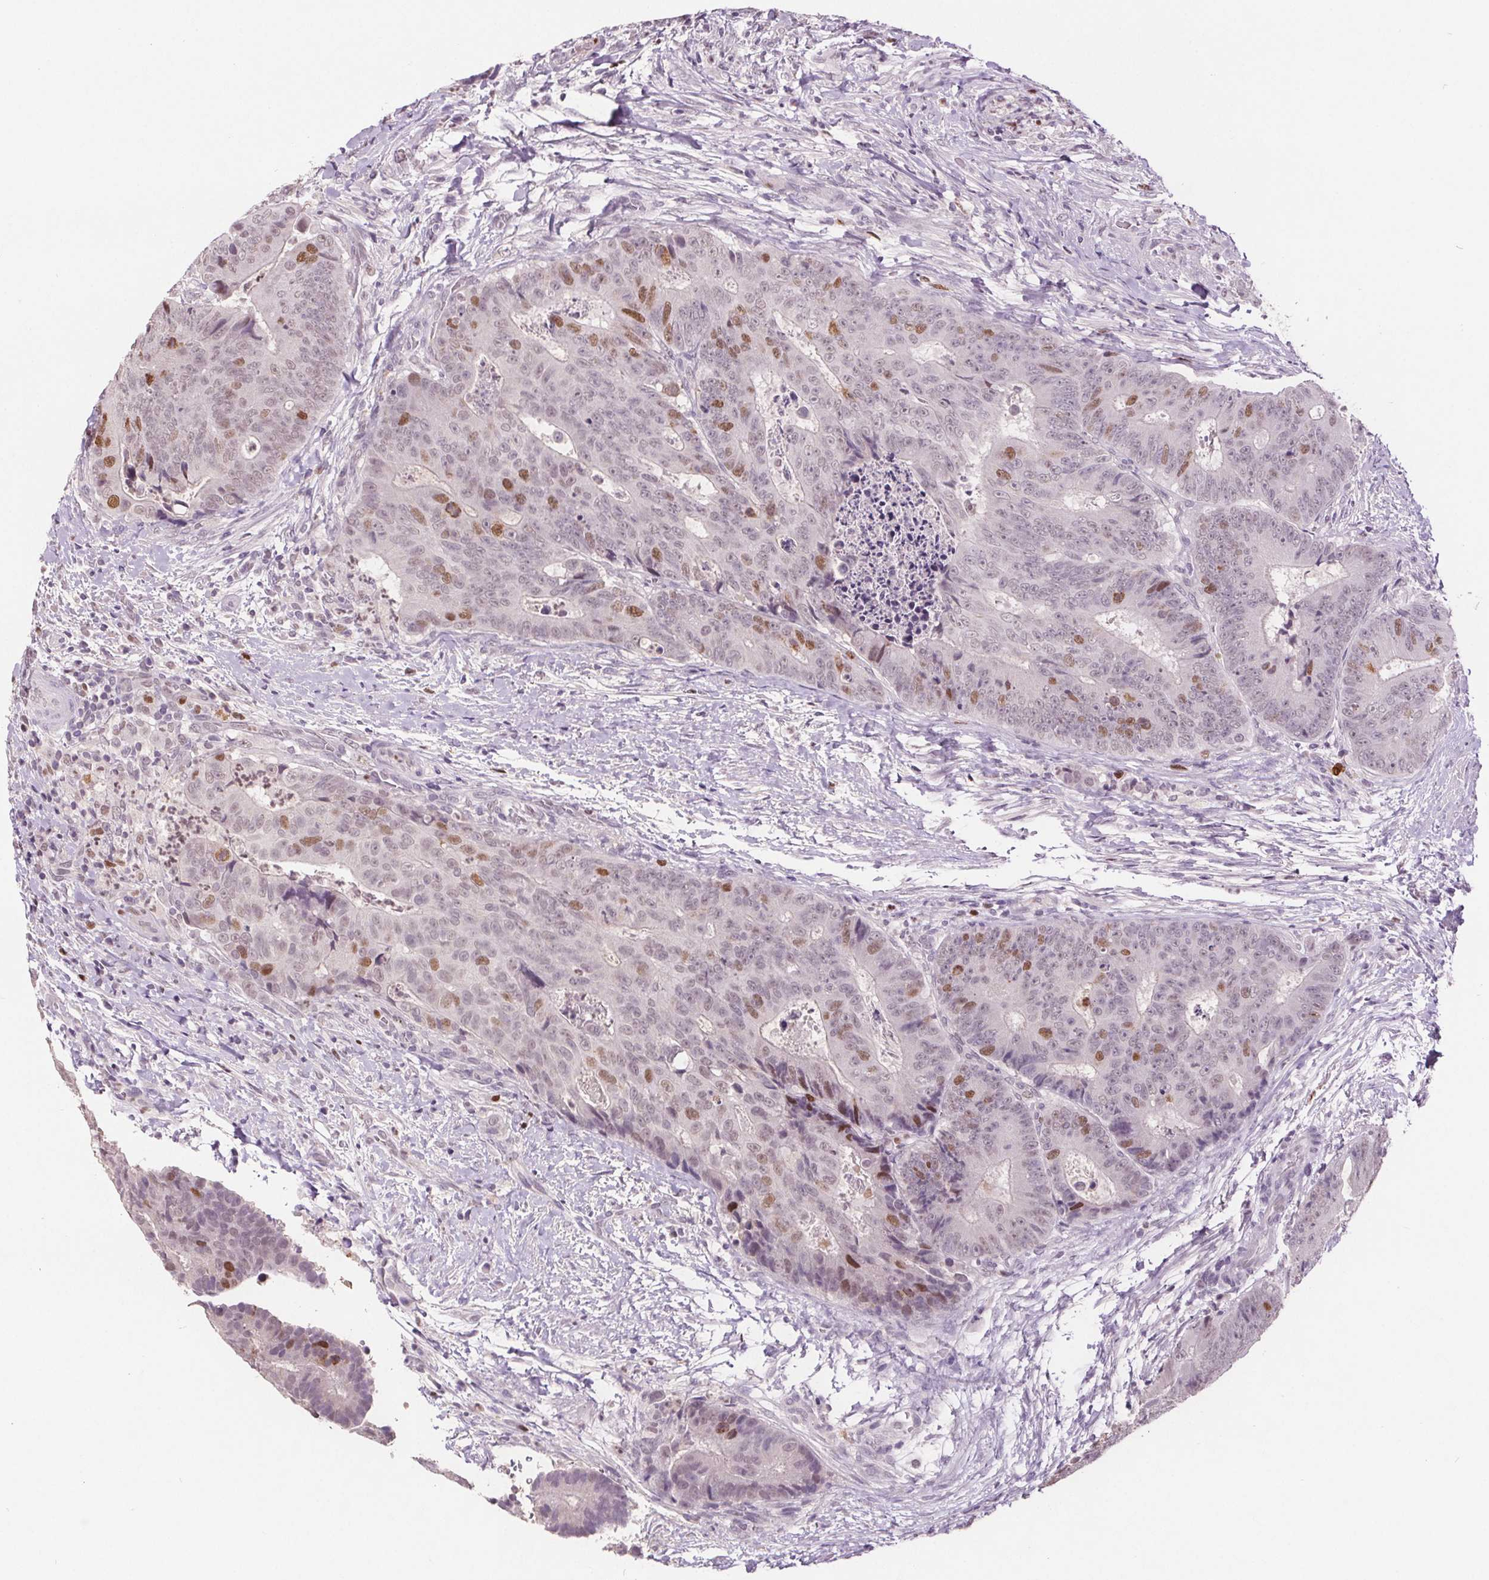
{"staining": {"intensity": "moderate", "quantity": "<25%", "location": "nuclear"}, "tissue": "colorectal cancer", "cell_type": "Tumor cells", "image_type": "cancer", "snomed": [{"axis": "morphology", "description": "Adenocarcinoma, NOS"}, {"axis": "topography", "description": "Colon"}], "caption": "Immunohistochemistry (IHC) of colorectal cancer (adenocarcinoma) shows low levels of moderate nuclear expression in about <25% of tumor cells. (Brightfield microscopy of DAB IHC at high magnification).", "gene": "CENPF", "patient": {"sex": "female", "age": 48}}